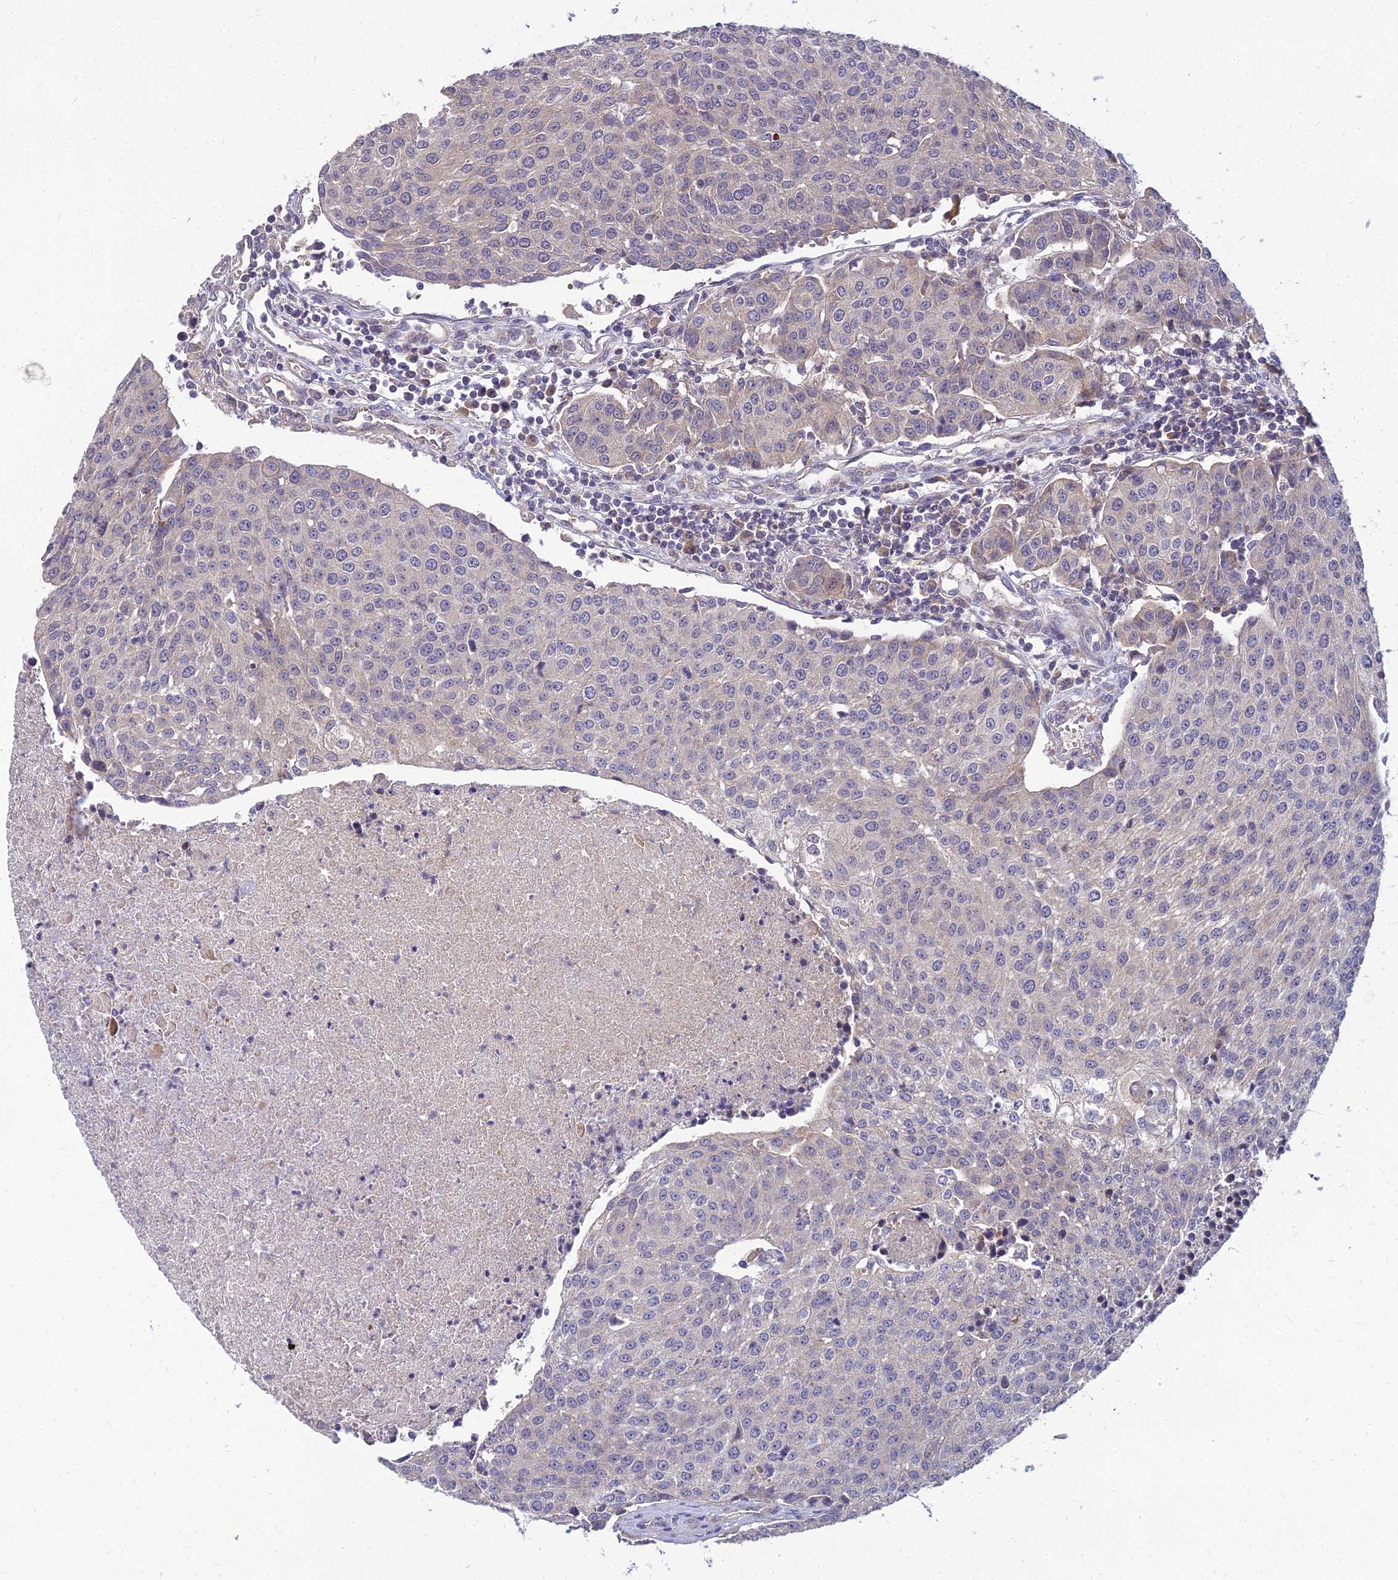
{"staining": {"intensity": "weak", "quantity": "<25%", "location": "cytoplasmic/membranous"}, "tissue": "urothelial cancer", "cell_type": "Tumor cells", "image_type": "cancer", "snomed": [{"axis": "morphology", "description": "Urothelial carcinoma, High grade"}, {"axis": "topography", "description": "Urinary bladder"}], "caption": "Immunohistochemistry (IHC) photomicrograph of neoplastic tissue: human urothelial carcinoma (high-grade) stained with DAB exhibits no significant protein positivity in tumor cells.", "gene": "NPY", "patient": {"sex": "female", "age": 85}}